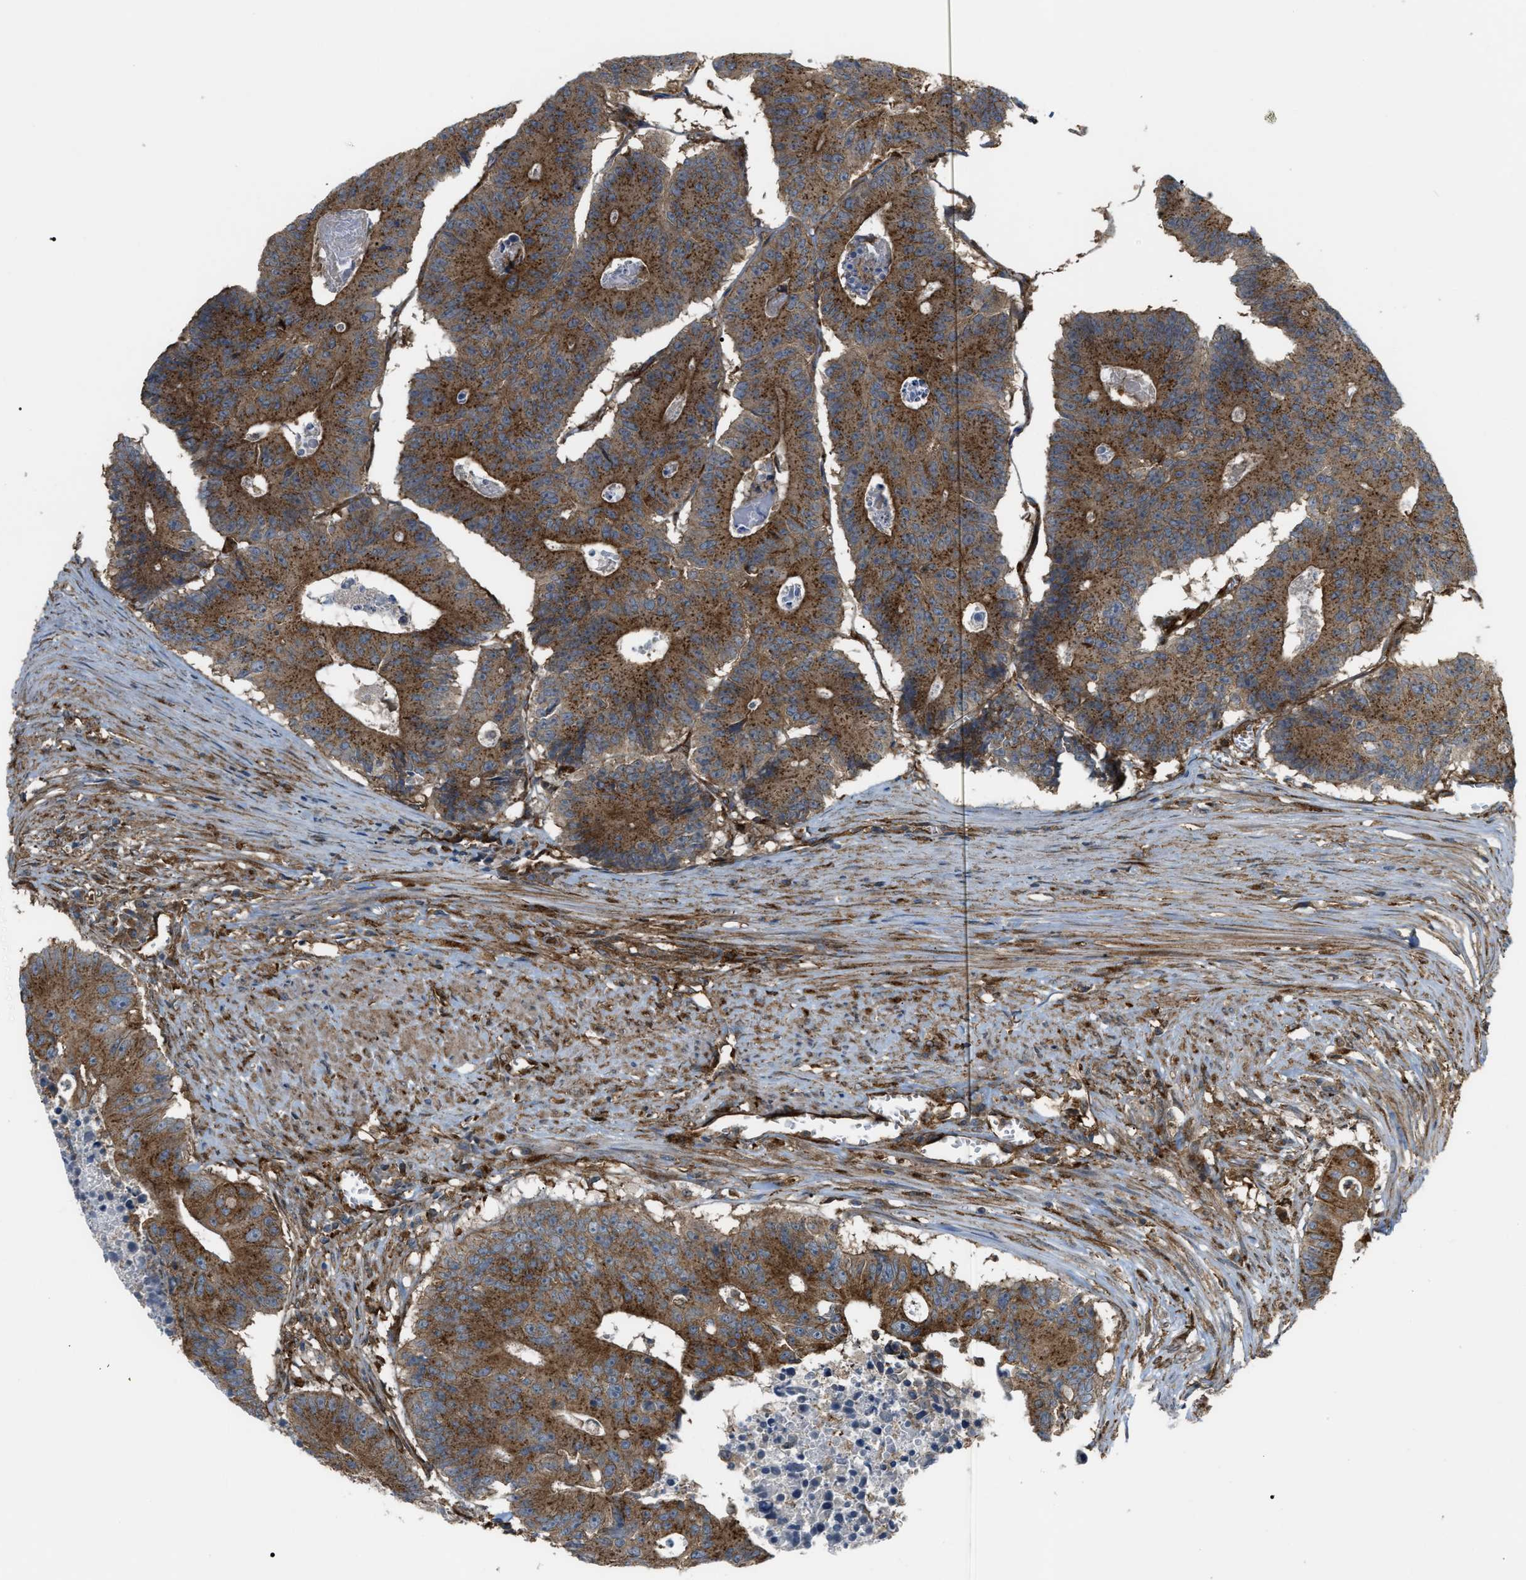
{"staining": {"intensity": "strong", "quantity": ">75%", "location": "cytoplasmic/membranous"}, "tissue": "colorectal cancer", "cell_type": "Tumor cells", "image_type": "cancer", "snomed": [{"axis": "morphology", "description": "Adenocarcinoma, NOS"}, {"axis": "topography", "description": "Colon"}], "caption": "This image displays immunohistochemistry (IHC) staining of colorectal adenocarcinoma, with high strong cytoplasmic/membranous expression in about >75% of tumor cells.", "gene": "PICALM", "patient": {"sex": "male", "age": 87}}